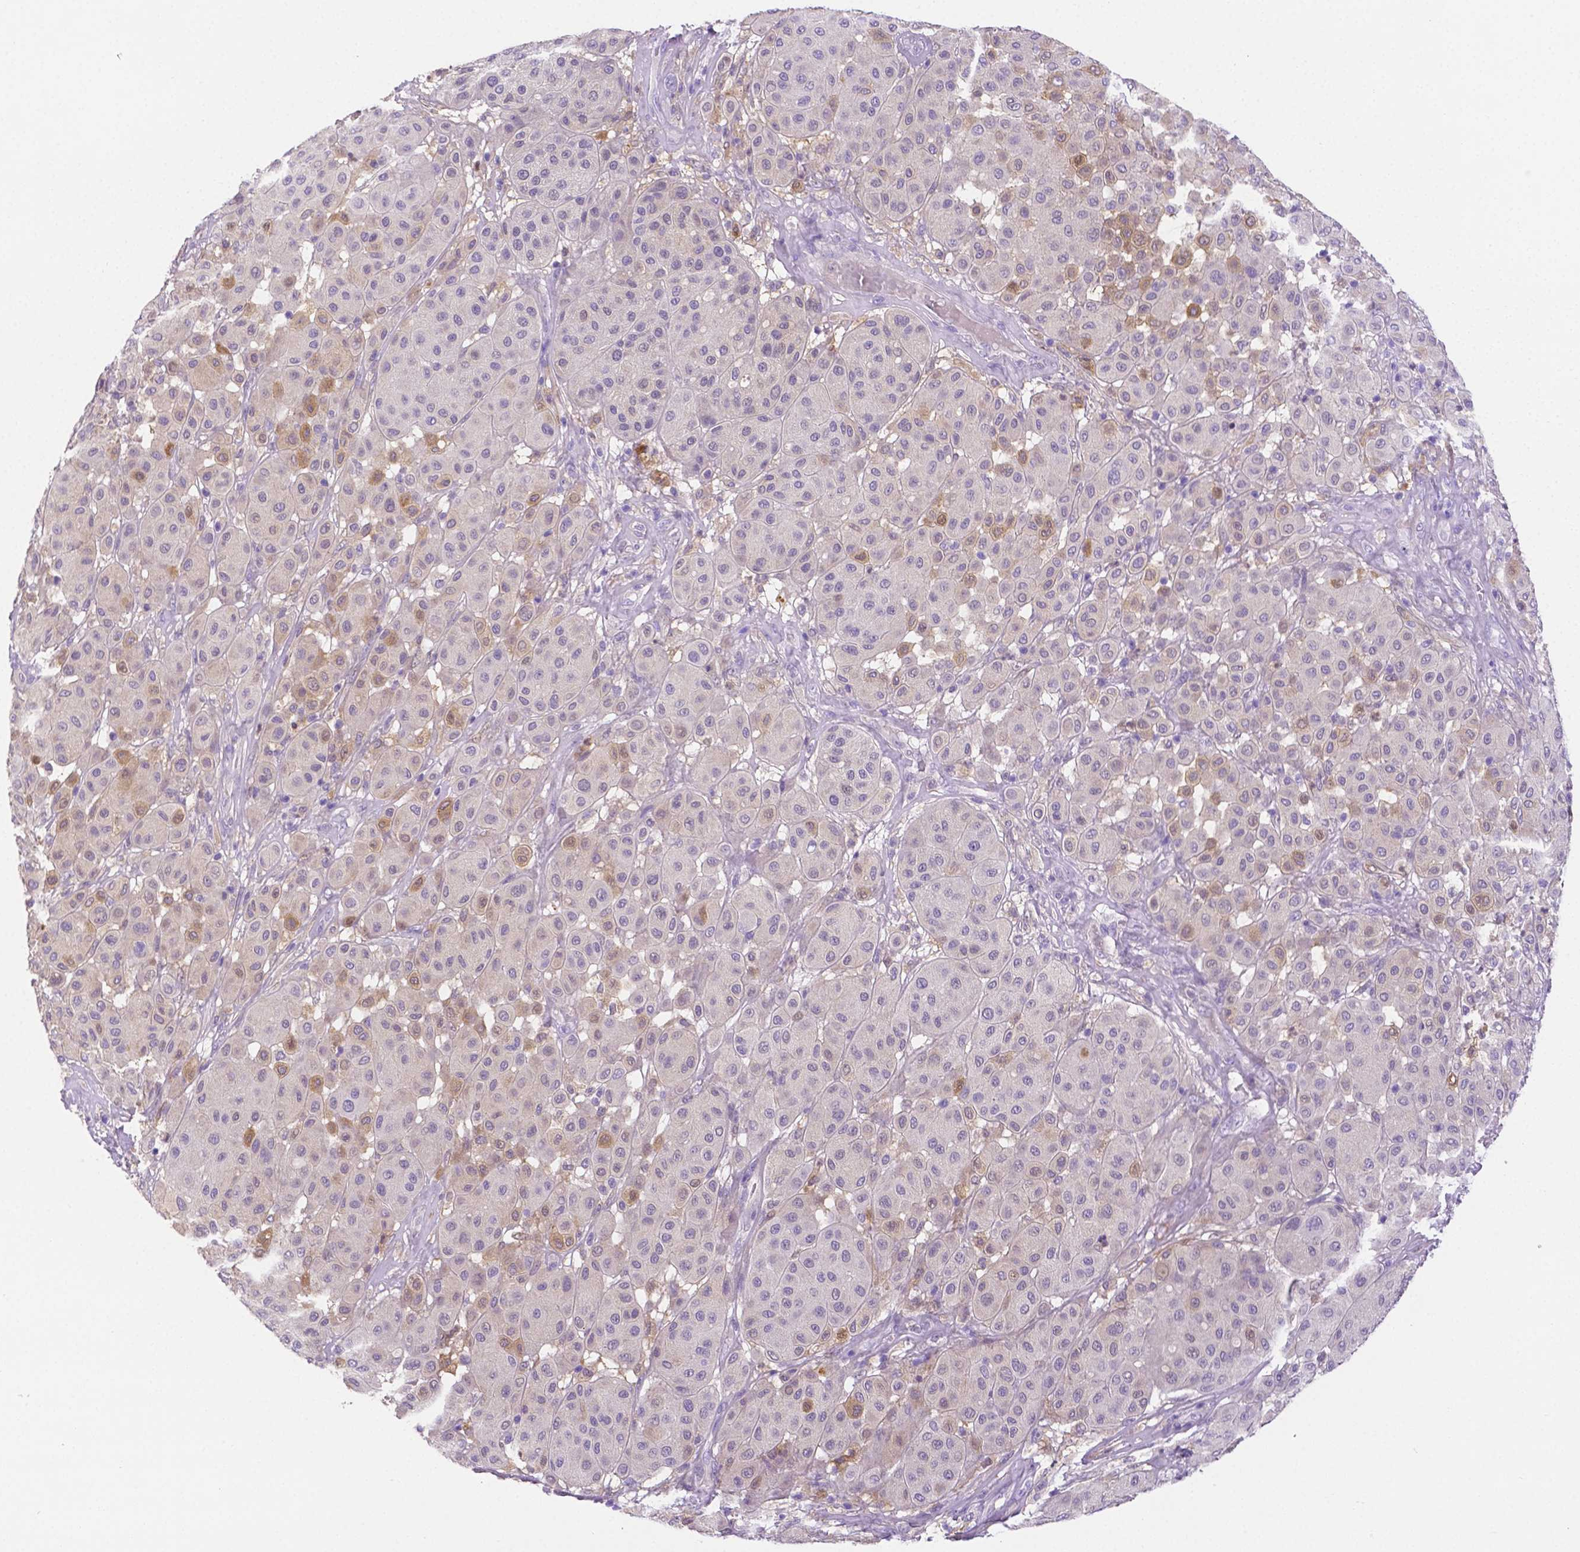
{"staining": {"intensity": "moderate", "quantity": "<25%", "location": "cytoplasmic/membranous"}, "tissue": "melanoma", "cell_type": "Tumor cells", "image_type": "cancer", "snomed": [{"axis": "morphology", "description": "Malignant melanoma, Metastatic site"}, {"axis": "topography", "description": "Smooth muscle"}], "caption": "Protein analysis of malignant melanoma (metastatic site) tissue reveals moderate cytoplasmic/membranous positivity in approximately <25% of tumor cells.", "gene": "NXPH2", "patient": {"sex": "male", "age": 41}}